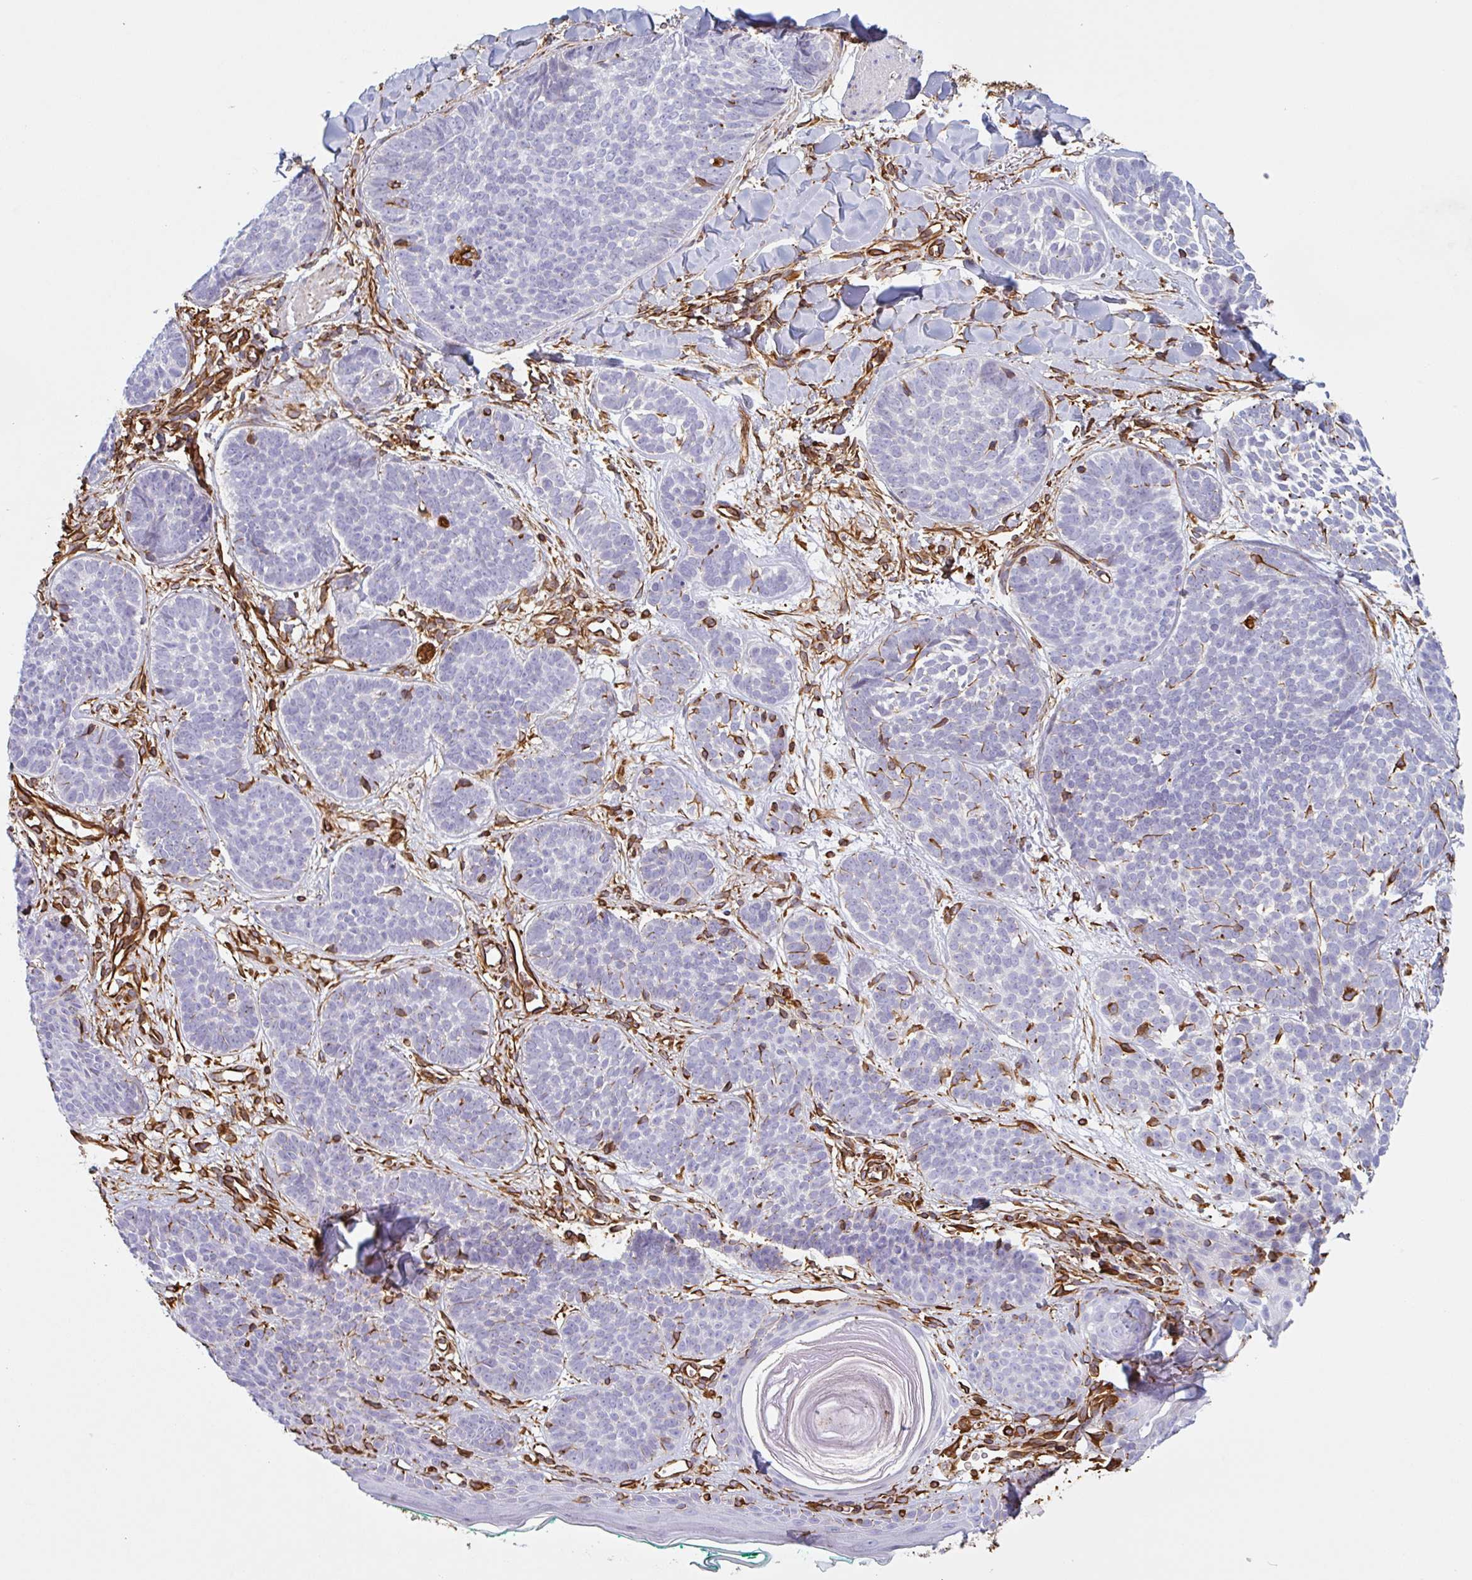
{"staining": {"intensity": "negative", "quantity": "none", "location": "none"}, "tissue": "skin cancer", "cell_type": "Tumor cells", "image_type": "cancer", "snomed": [{"axis": "morphology", "description": "Basal cell carcinoma"}, {"axis": "topography", "description": "Skin"}, {"axis": "topography", "description": "Skin of neck"}, {"axis": "topography", "description": "Skin of shoulder"}, {"axis": "topography", "description": "Skin of back"}], "caption": "High magnification brightfield microscopy of basal cell carcinoma (skin) stained with DAB (3,3'-diaminobenzidine) (brown) and counterstained with hematoxylin (blue): tumor cells show no significant staining.", "gene": "PPFIA1", "patient": {"sex": "male", "age": 80}}